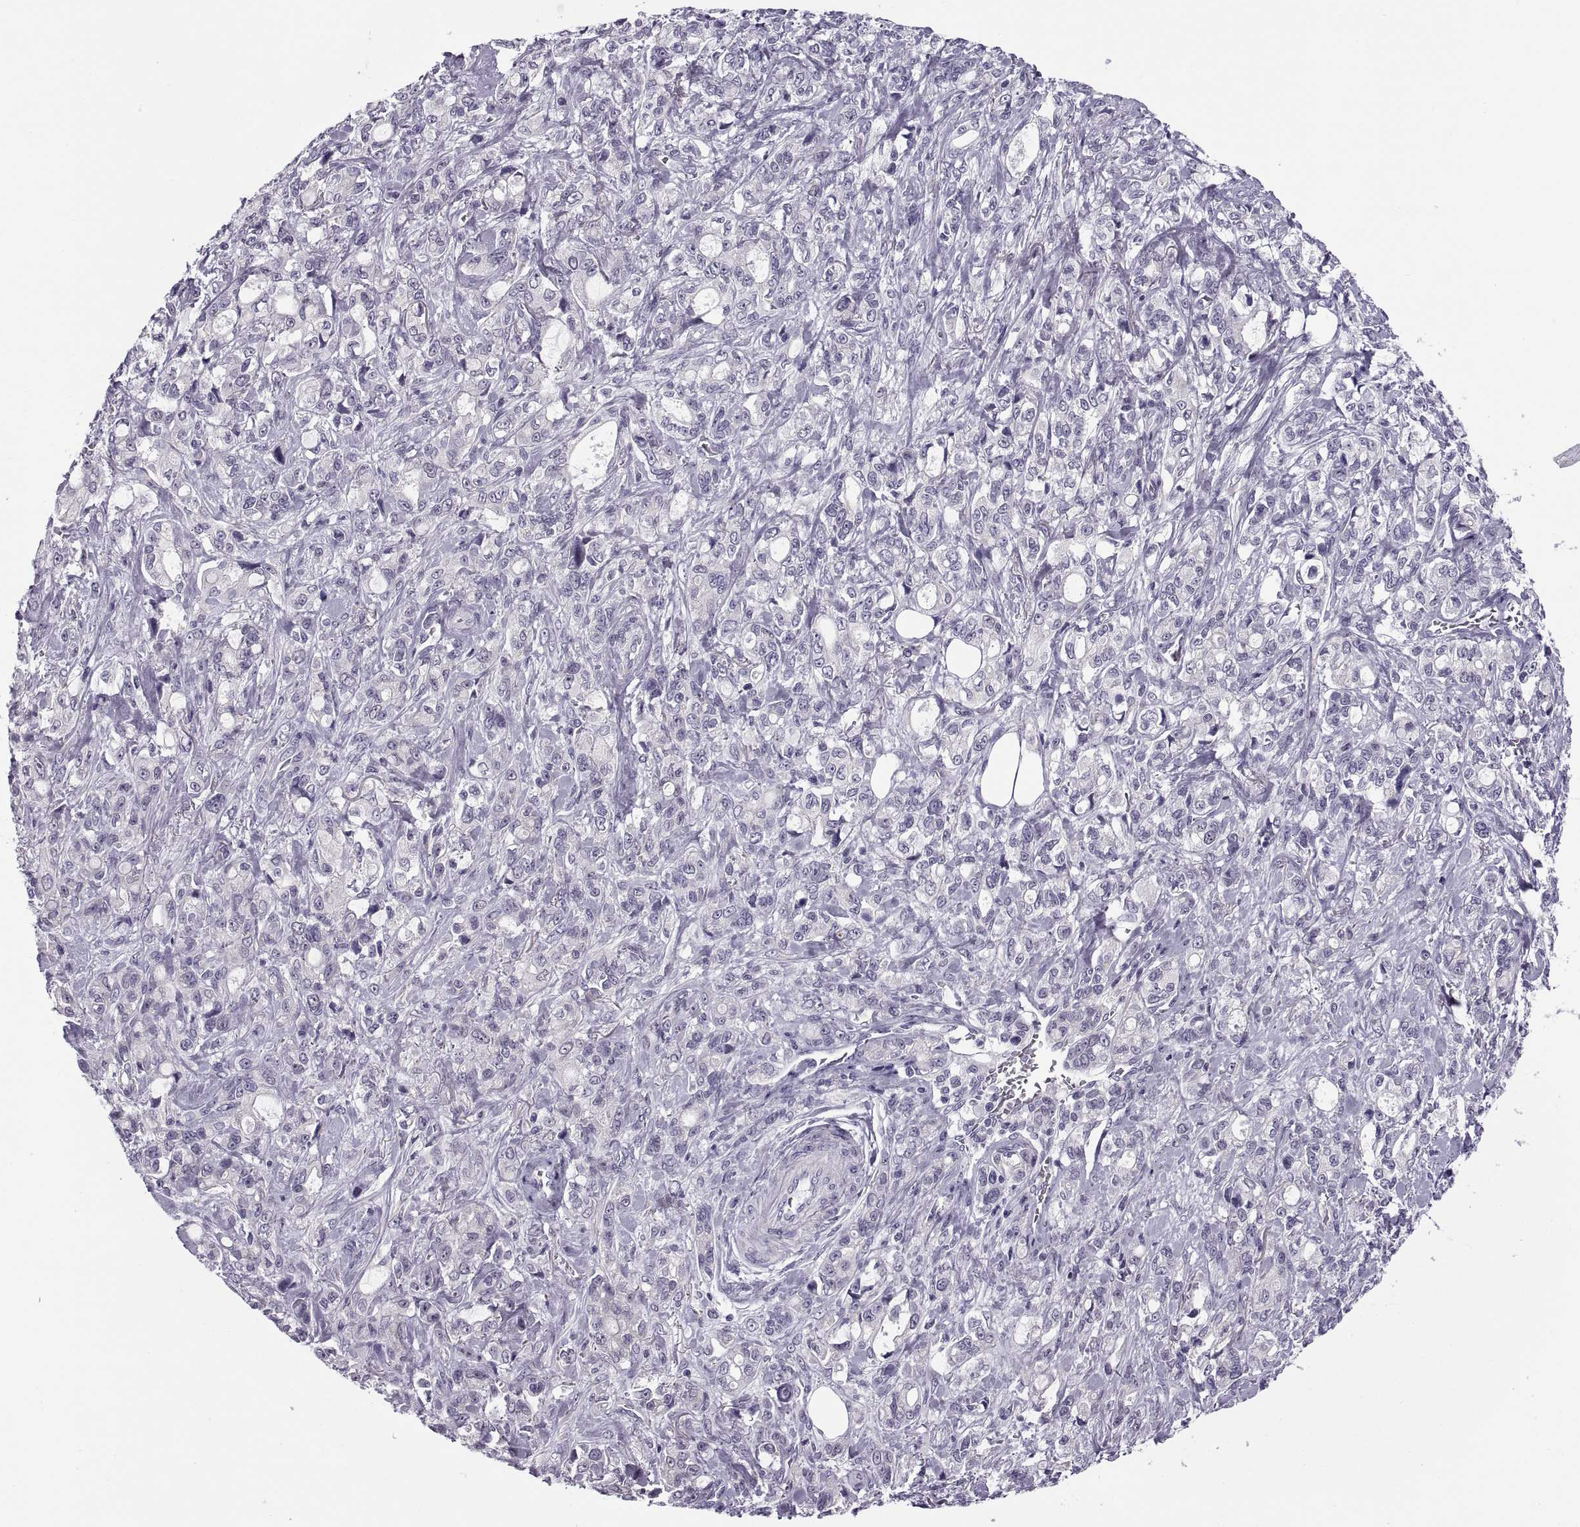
{"staining": {"intensity": "negative", "quantity": "none", "location": "none"}, "tissue": "stomach cancer", "cell_type": "Tumor cells", "image_type": "cancer", "snomed": [{"axis": "morphology", "description": "Adenocarcinoma, NOS"}, {"axis": "topography", "description": "Stomach"}], "caption": "Tumor cells show no significant protein positivity in stomach cancer (adenocarcinoma). (Immunohistochemistry (ihc), brightfield microscopy, high magnification).", "gene": "MAGEB1", "patient": {"sex": "male", "age": 63}}